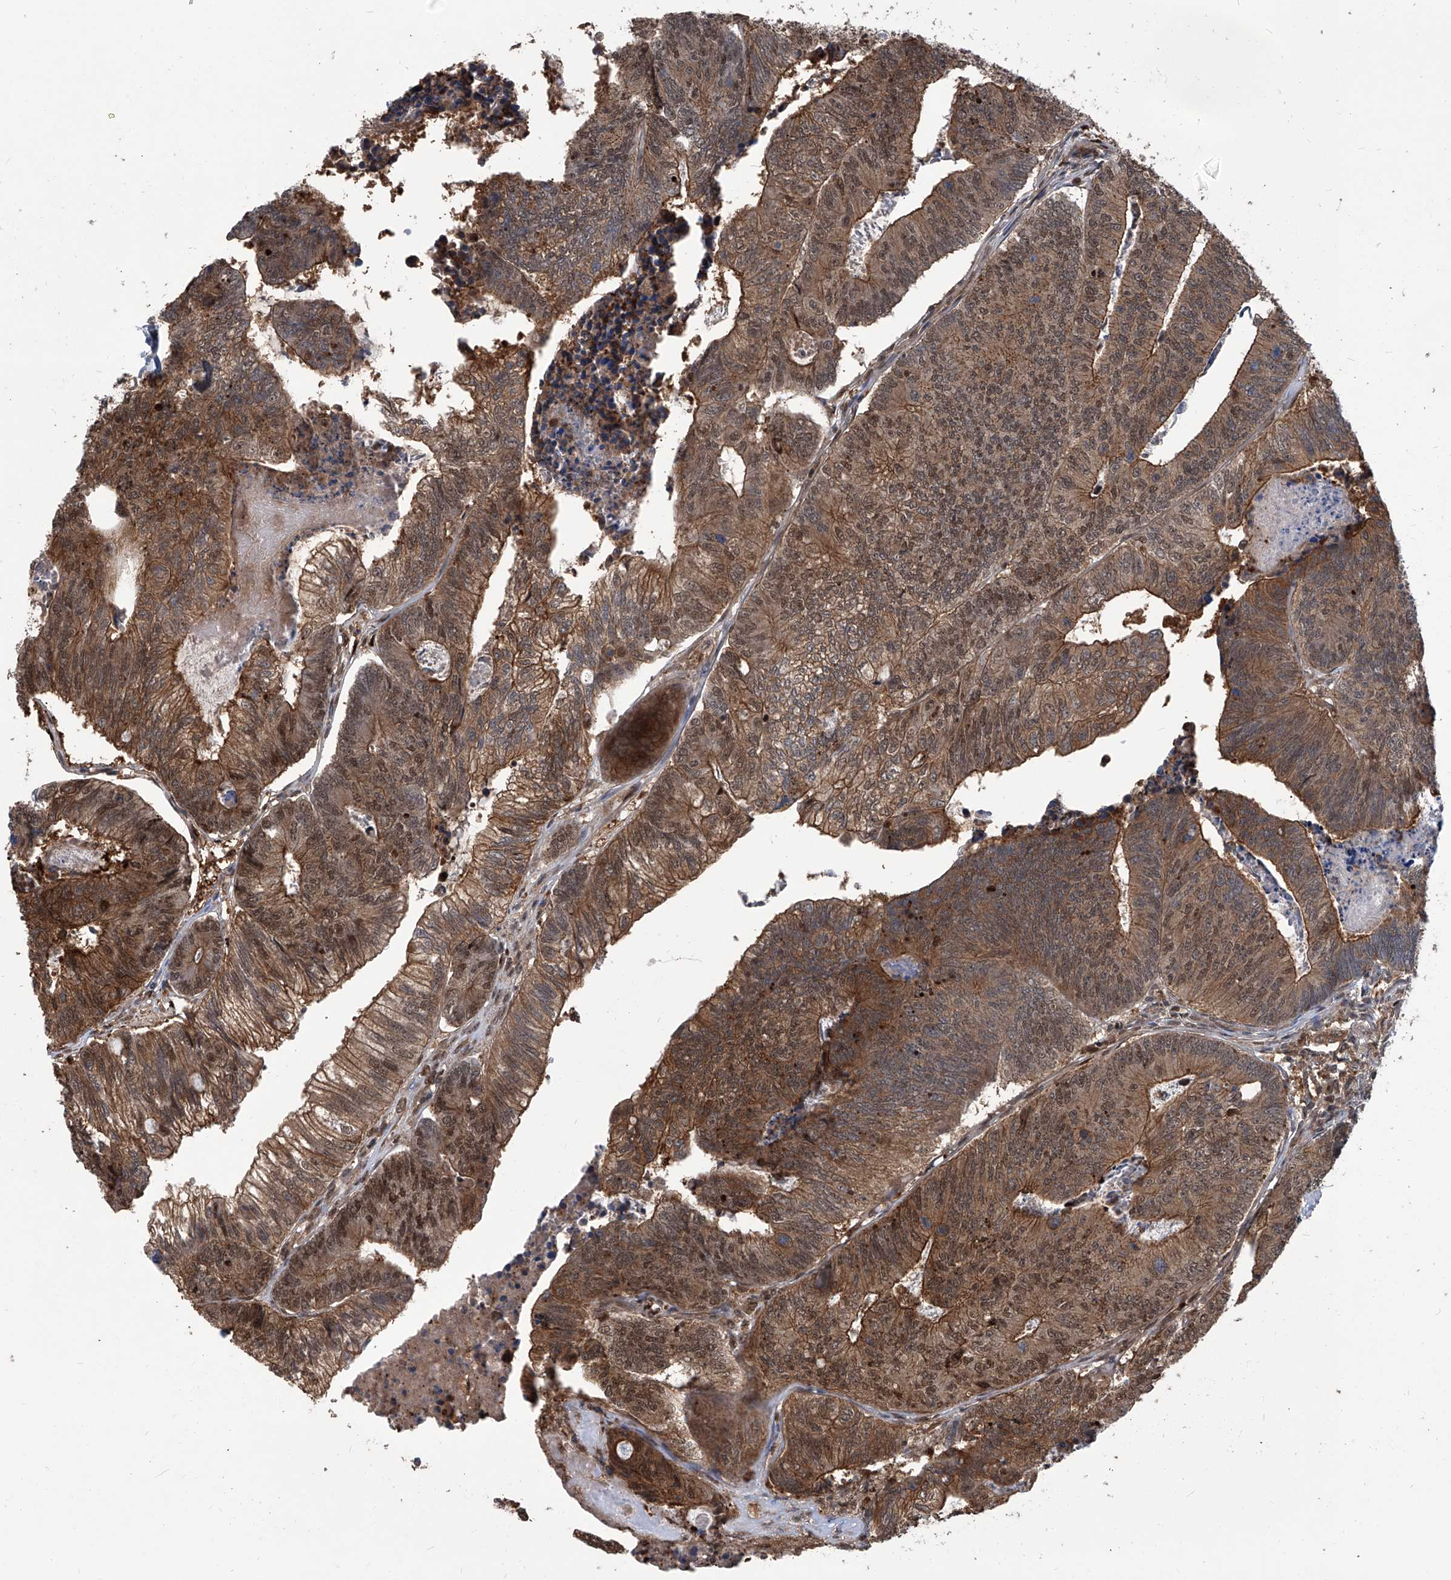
{"staining": {"intensity": "moderate", "quantity": ">75%", "location": "cytoplasmic/membranous"}, "tissue": "colorectal cancer", "cell_type": "Tumor cells", "image_type": "cancer", "snomed": [{"axis": "morphology", "description": "Adenocarcinoma, NOS"}, {"axis": "topography", "description": "Colon"}], "caption": "The photomicrograph exhibits a brown stain indicating the presence of a protein in the cytoplasmic/membranous of tumor cells in colorectal cancer. Nuclei are stained in blue.", "gene": "PSMB1", "patient": {"sex": "female", "age": 67}}